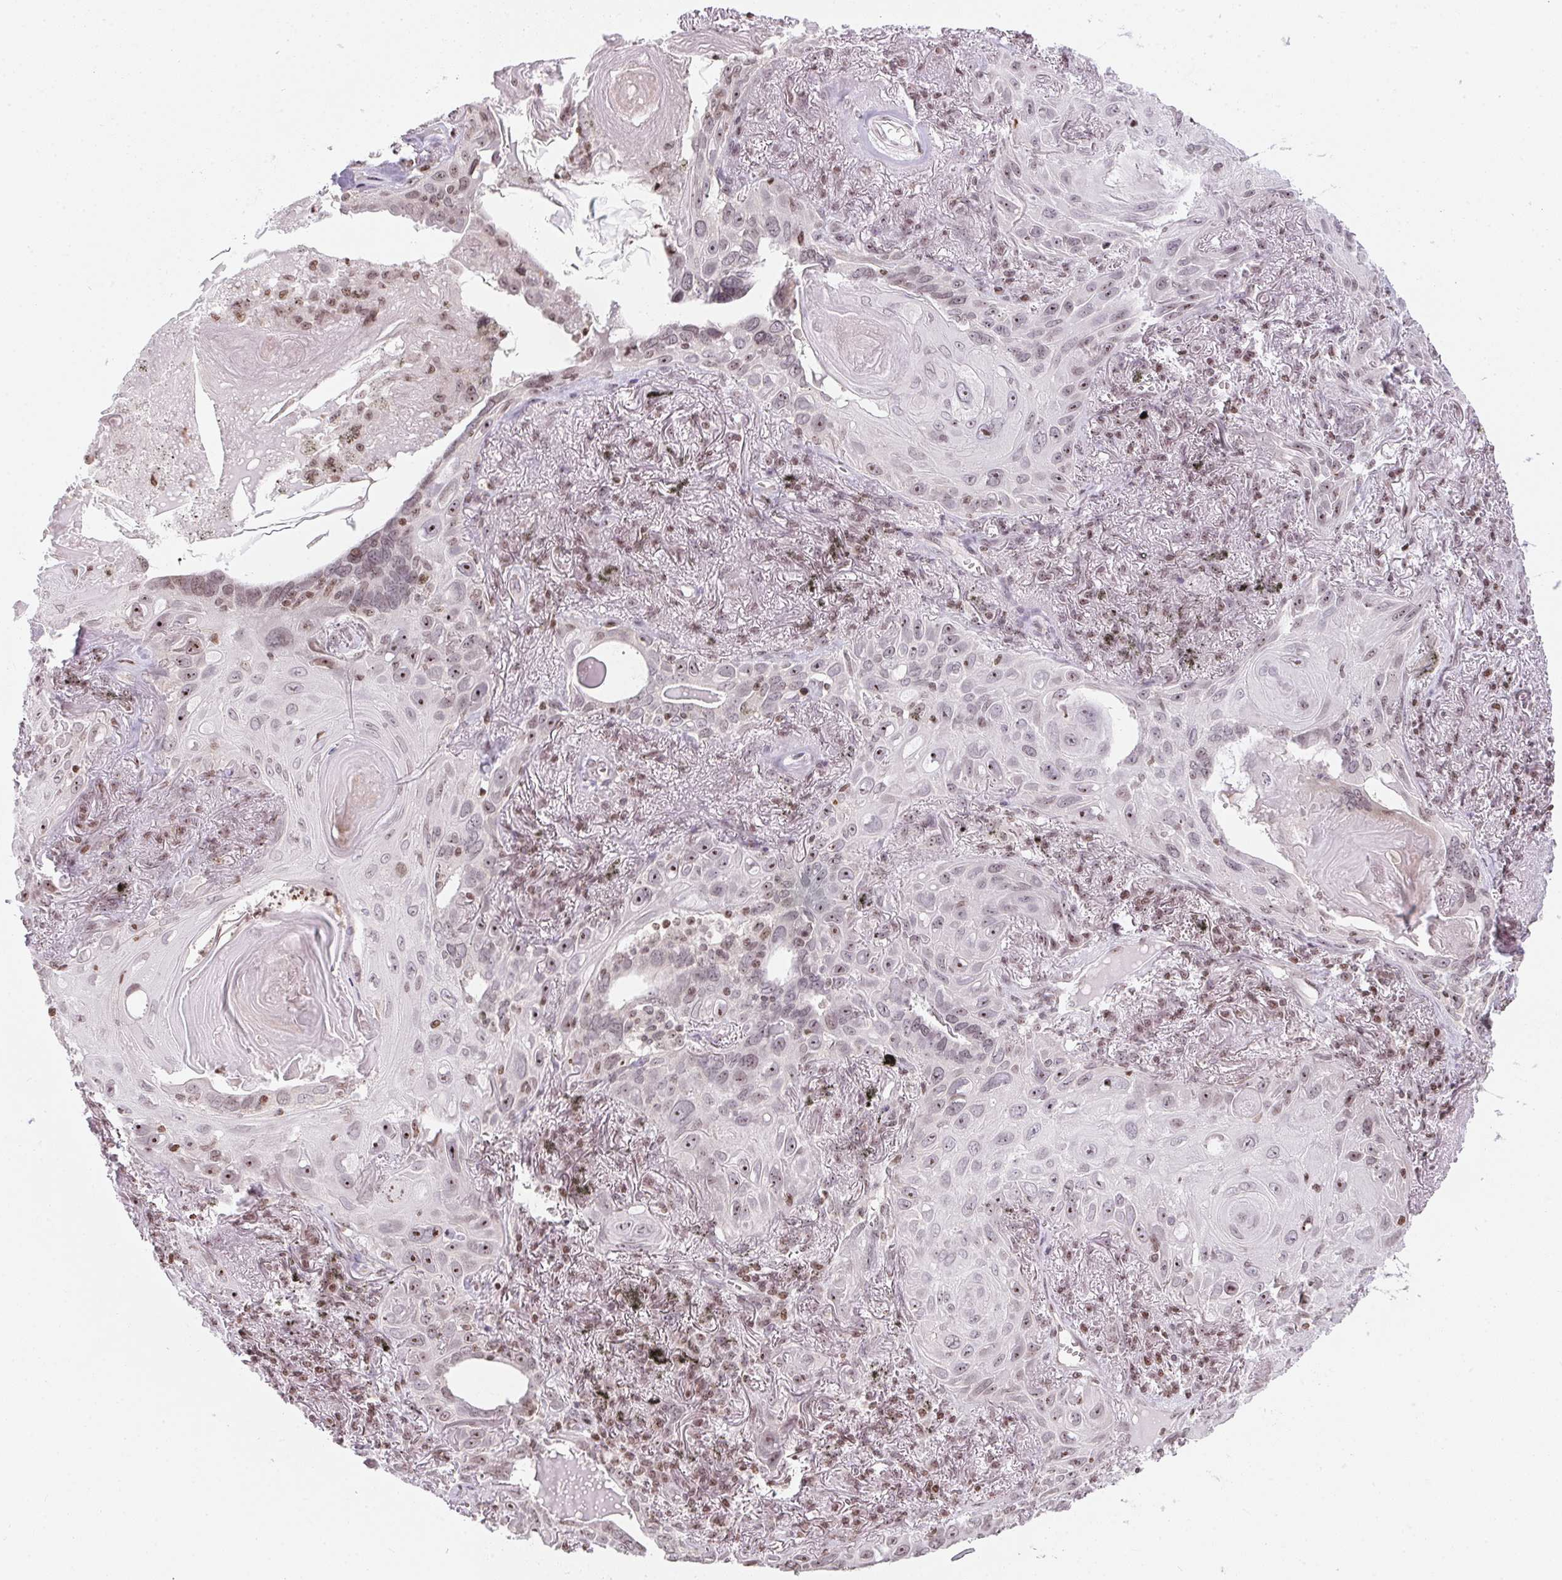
{"staining": {"intensity": "weak", "quantity": "25%-75%", "location": "nuclear"}, "tissue": "lung cancer", "cell_type": "Tumor cells", "image_type": "cancer", "snomed": [{"axis": "morphology", "description": "Squamous cell carcinoma, NOS"}, {"axis": "topography", "description": "Lung"}], "caption": "DAB (3,3'-diaminobenzidine) immunohistochemical staining of lung cancer (squamous cell carcinoma) demonstrates weak nuclear protein expression in about 25%-75% of tumor cells.", "gene": "RNF181", "patient": {"sex": "male", "age": 79}}